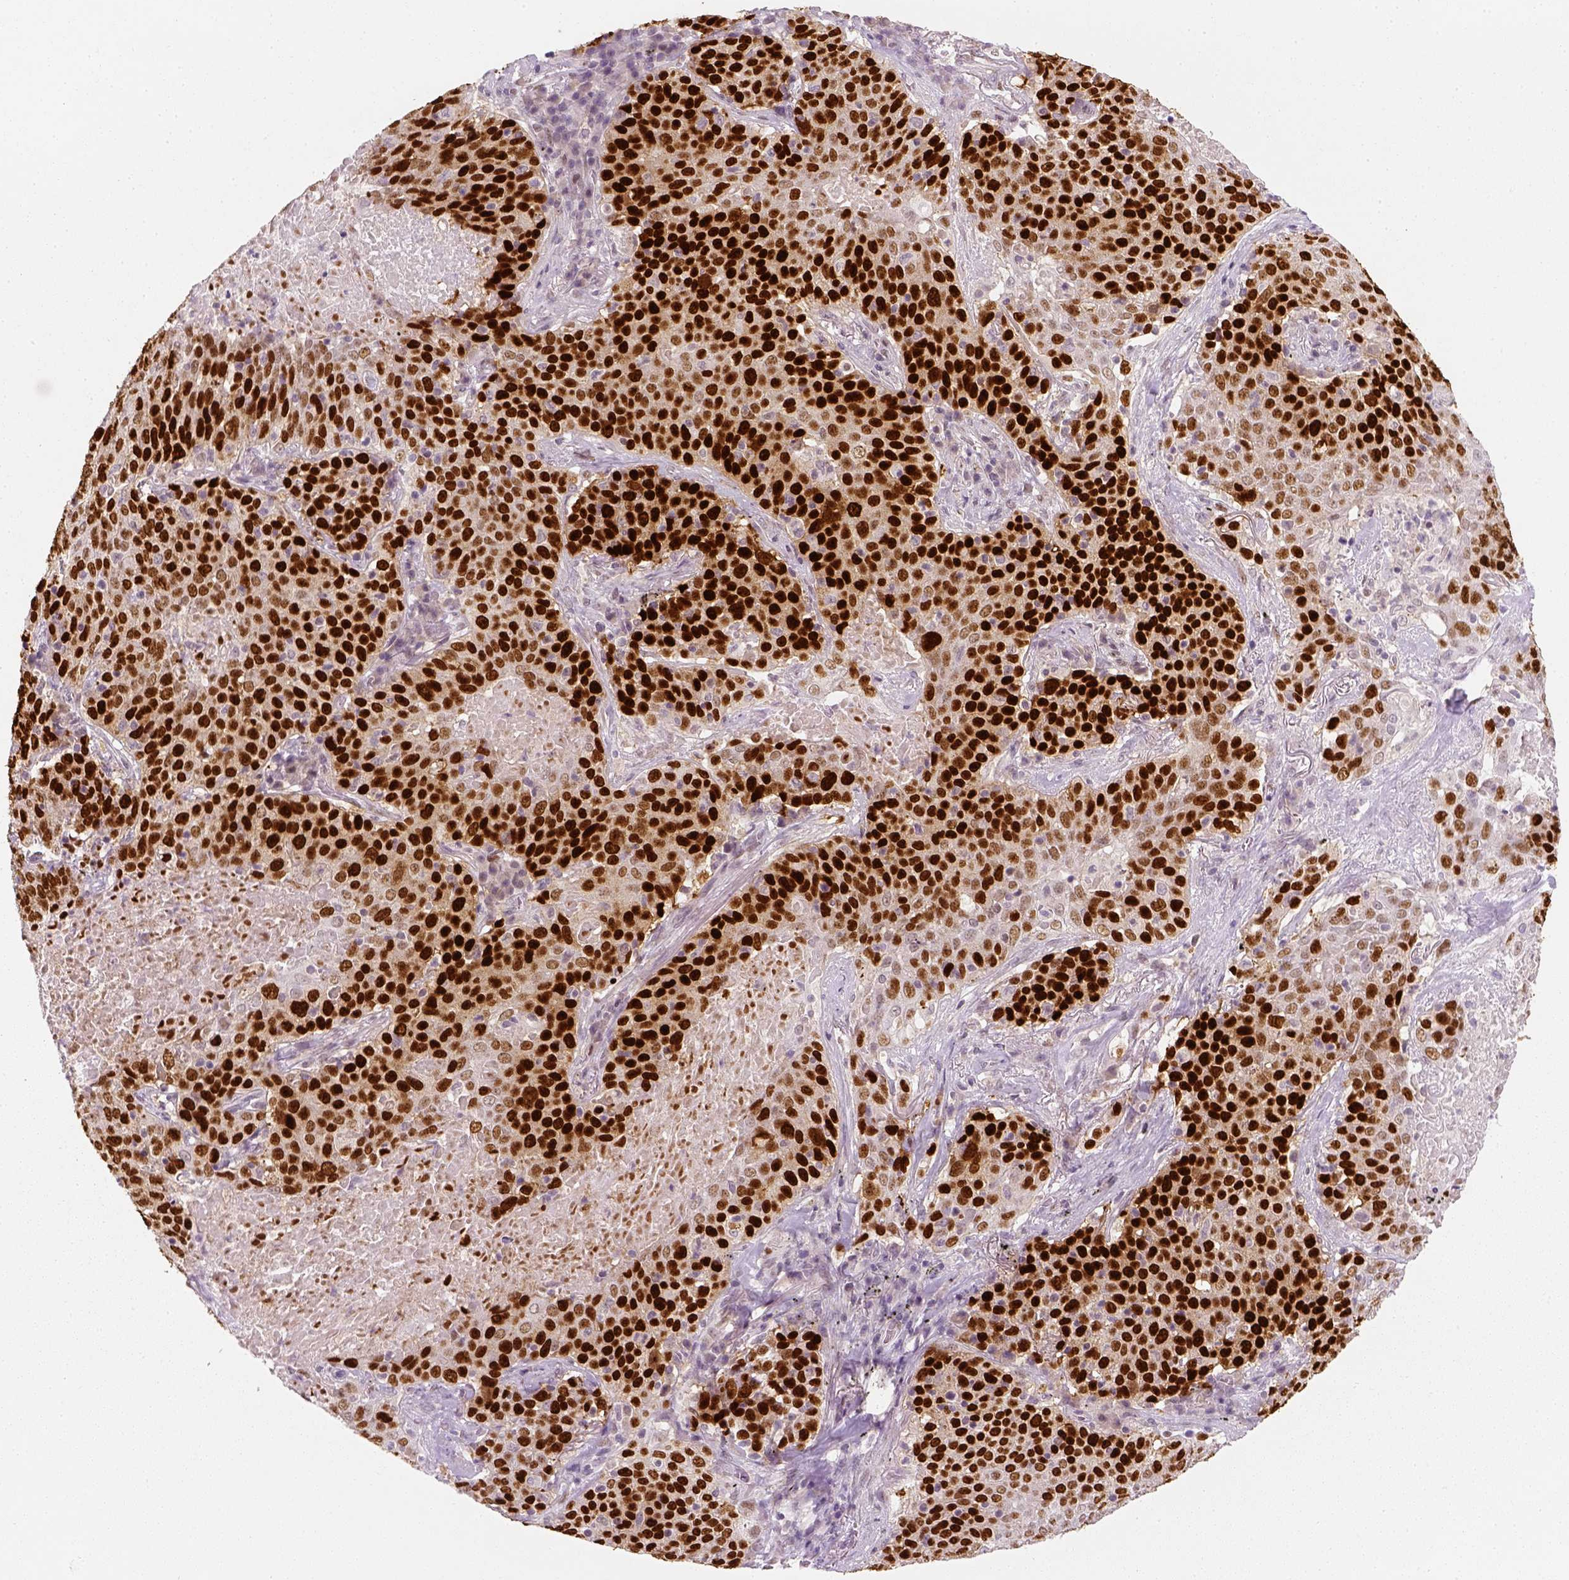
{"staining": {"intensity": "strong", "quantity": ">75%", "location": "nuclear"}, "tissue": "lung cancer", "cell_type": "Tumor cells", "image_type": "cancer", "snomed": [{"axis": "morphology", "description": "Squamous cell carcinoma, NOS"}, {"axis": "topography", "description": "Lung"}], "caption": "Immunohistochemical staining of lung cancer (squamous cell carcinoma) displays high levels of strong nuclear protein staining in approximately >75% of tumor cells.", "gene": "TP53", "patient": {"sex": "male", "age": 82}}